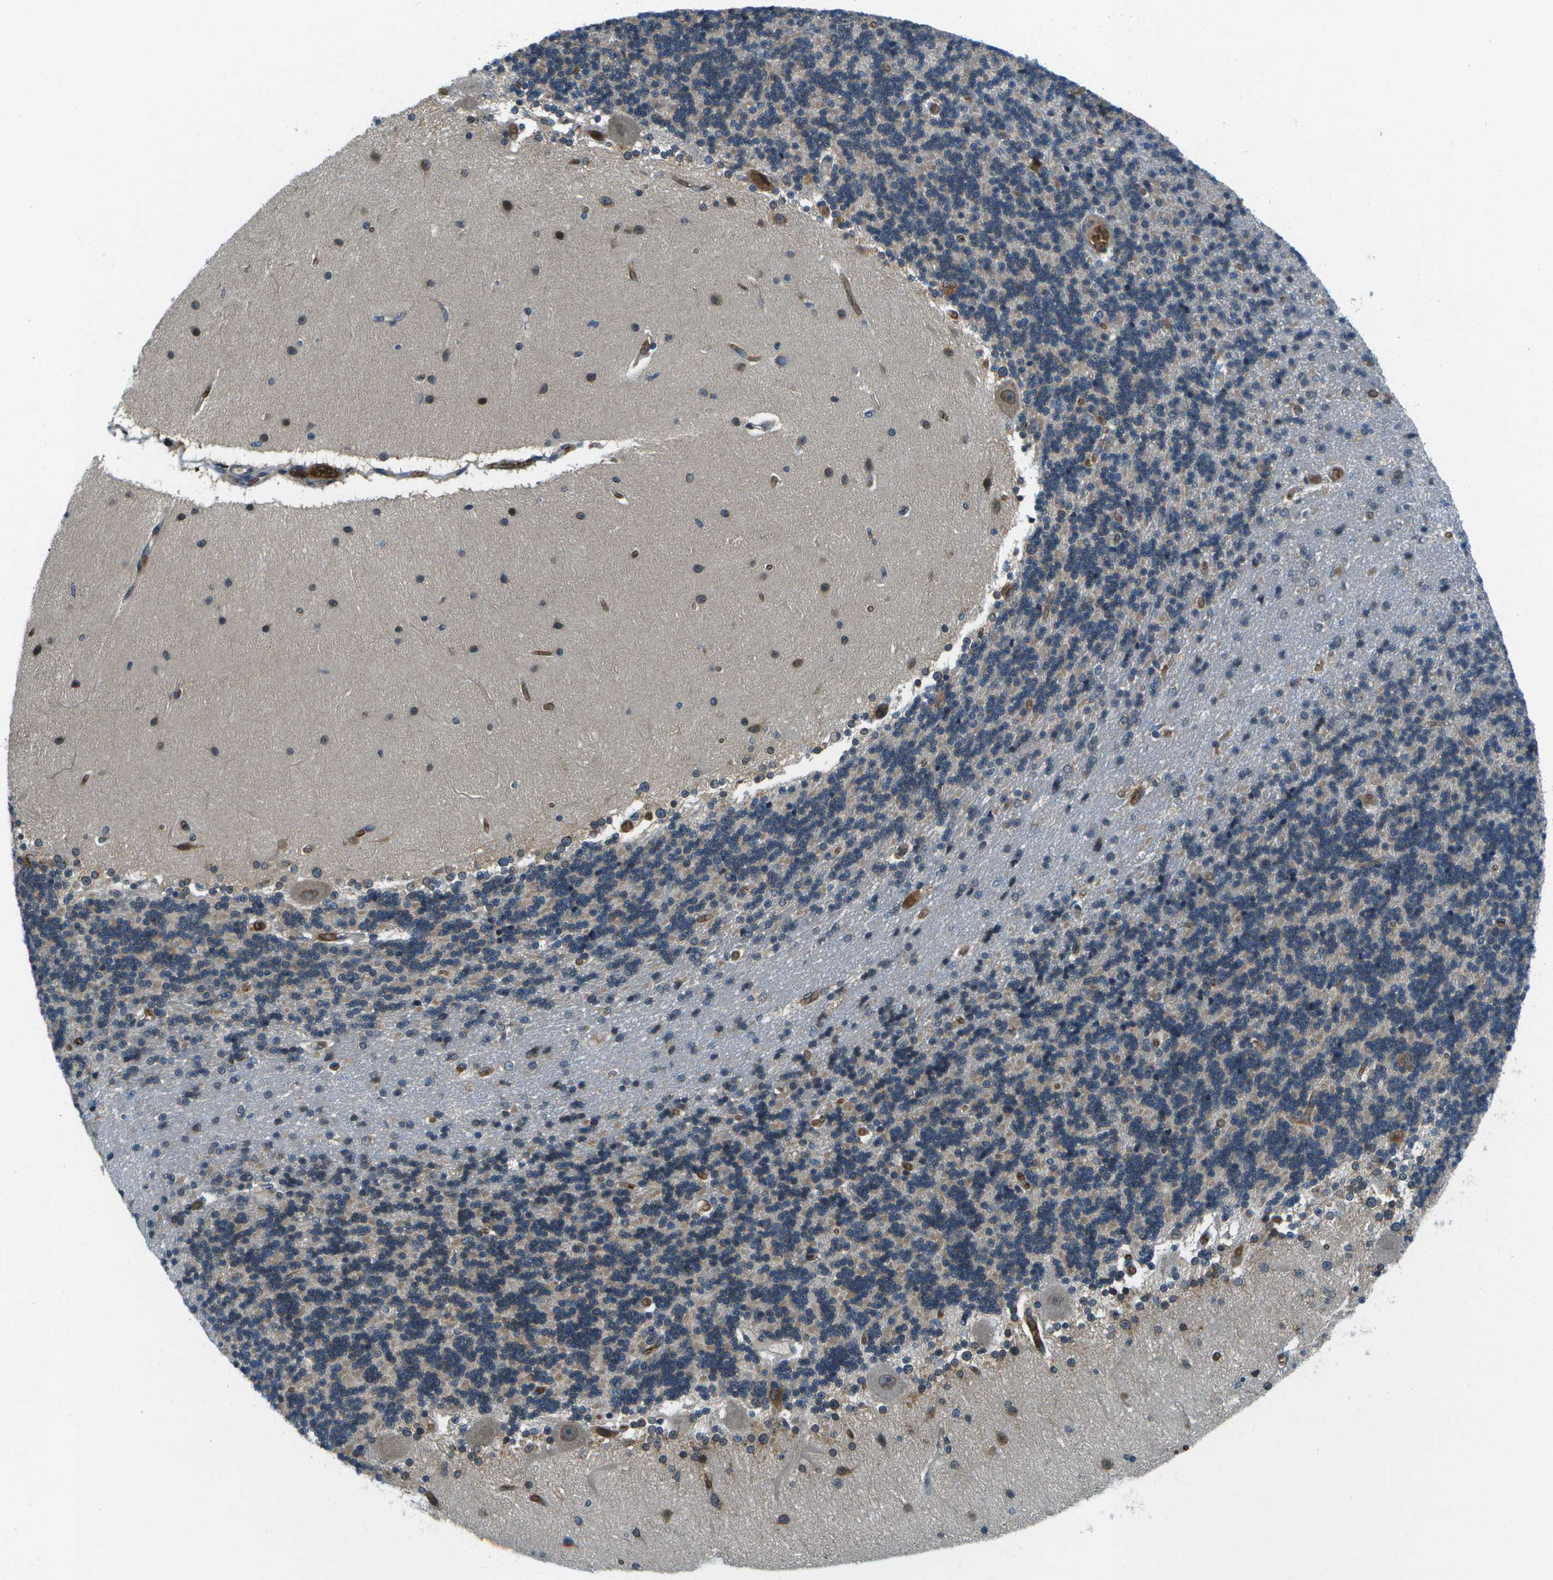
{"staining": {"intensity": "weak", "quantity": "25%-75%", "location": "cytoplasmic/membranous"}, "tissue": "cerebellum", "cell_type": "Cells in granular layer", "image_type": "normal", "snomed": [{"axis": "morphology", "description": "Normal tissue, NOS"}, {"axis": "topography", "description": "Cerebellum"}], "caption": "Immunohistochemical staining of unremarkable cerebellum exhibits low levels of weak cytoplasmic/membranous expression in approximately 25%-75% of cells in granular layer.", "gene": "CTIF", "patient": {"sex": "female", "age": 54}}